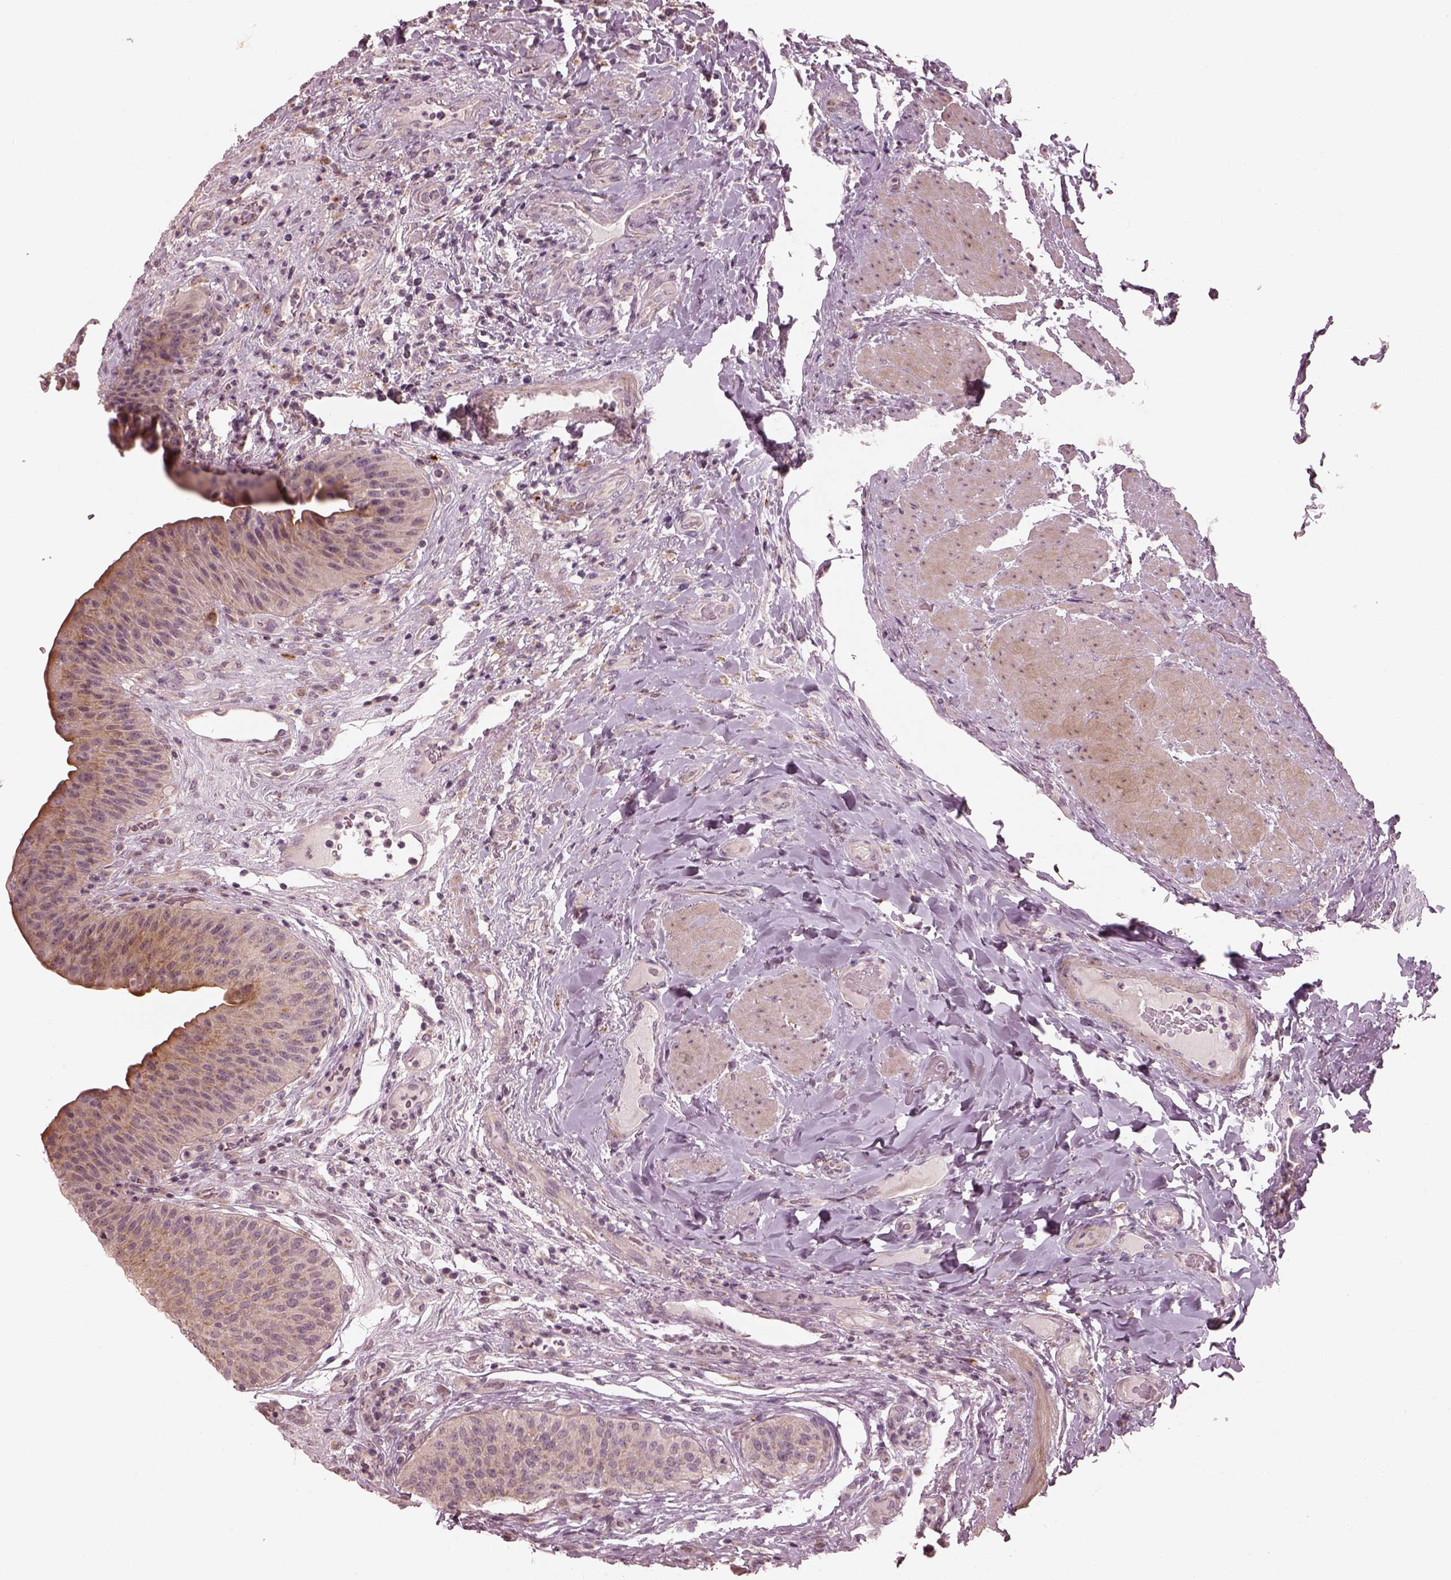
{"staining": {"intensity": "weak", "quantity": "25%-75%", "location": "cytoplasmic/membranous"}, "tissue": "urinary bladder", "cell_type": "Urothelial cells", "image_type": "normal", "snomed": [{"axis": "morphology", "description": "Normal tissue, NOS"}, {"axis": "topography", "description": "Urinary bladder"}], "caption": "Immunohistochemical staining of unremarkable urinary bladder exhibits weak cytoplasmic/membranous protein positivity in about 25%-75% of urothelial cells. (Brightfield microscopy of DAB IHC at high magnification).", "gene": "SLC25A46", "patient": {"sex": "male", "age": 66}}